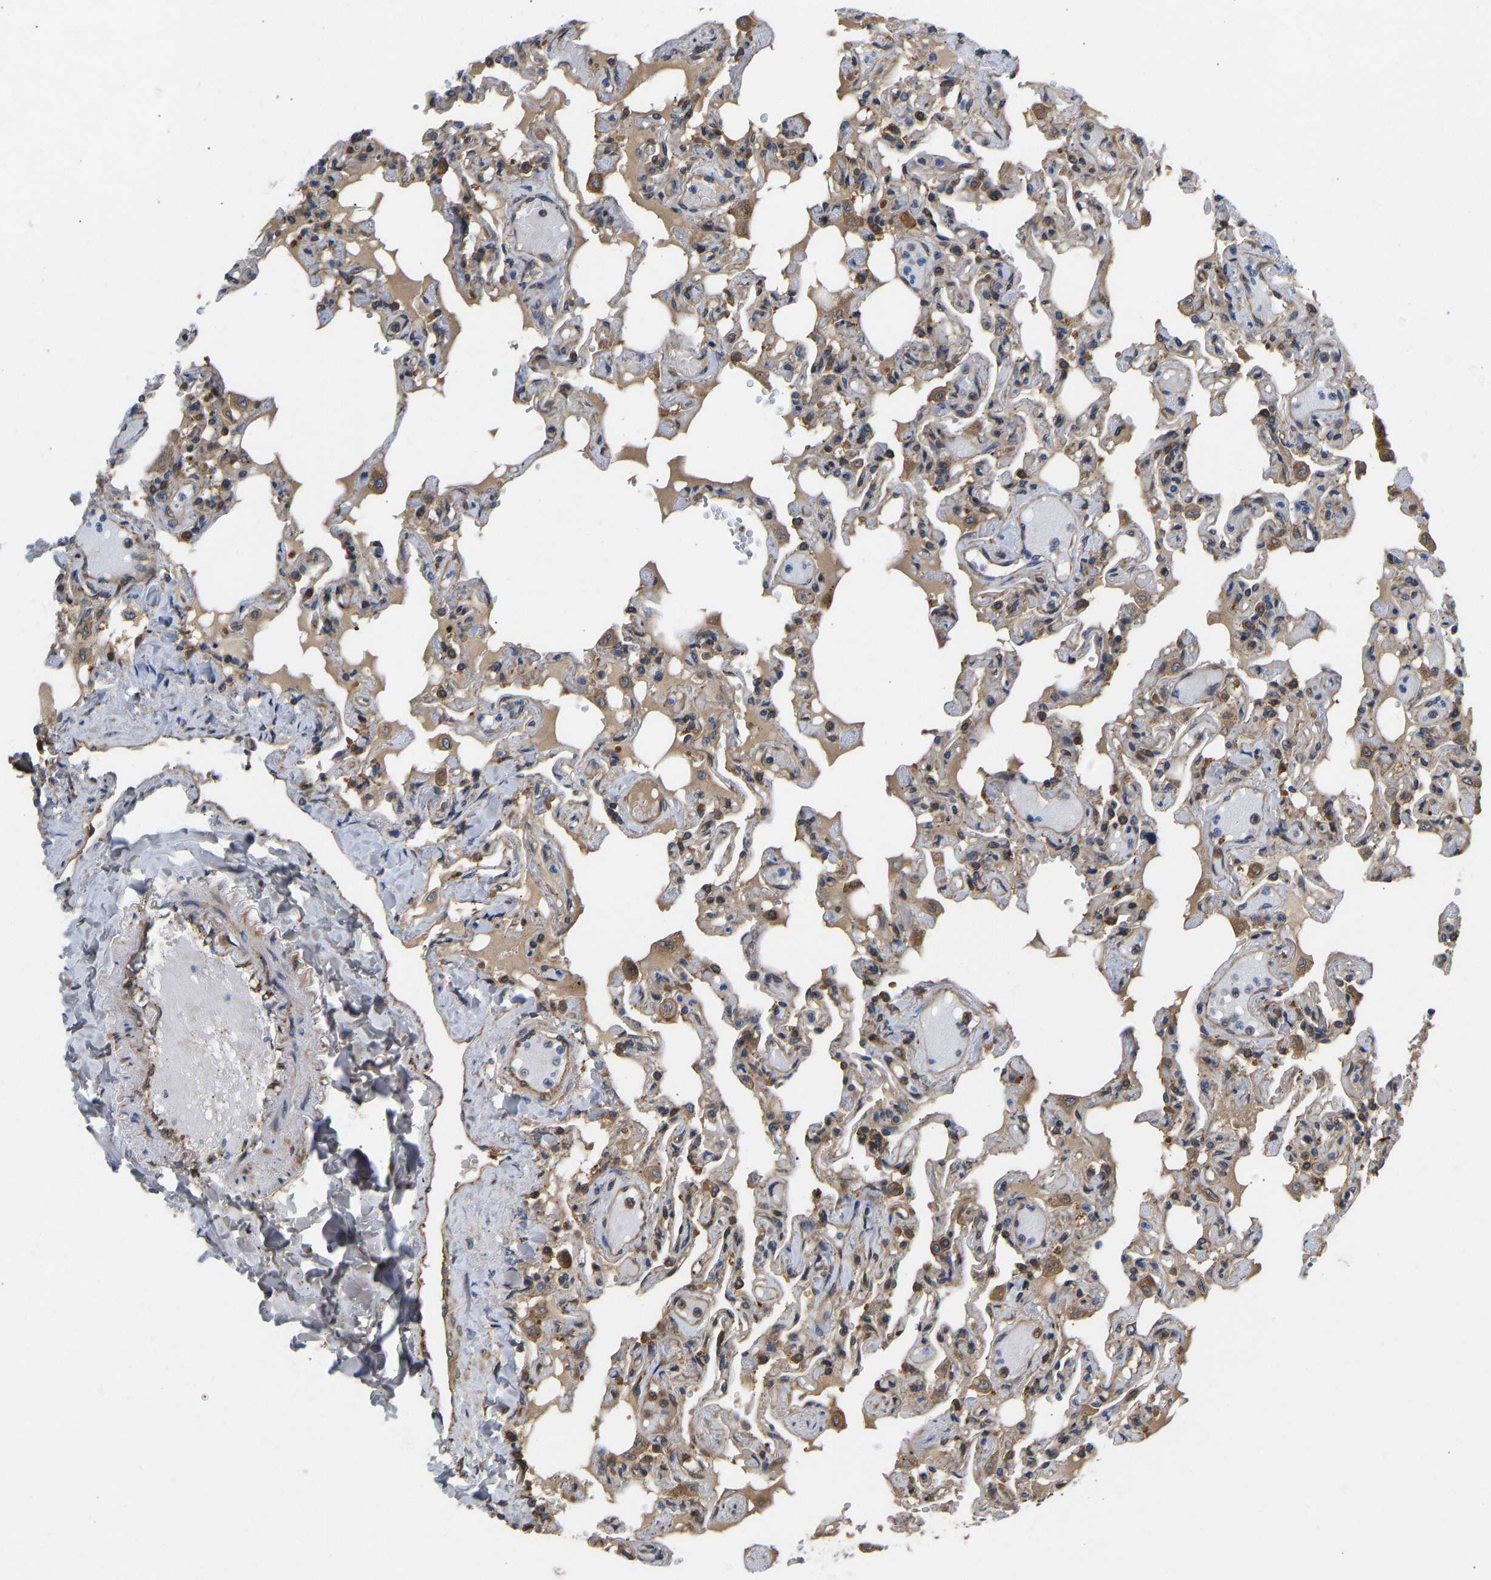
{"staining": {"intensity": "moderate", "quantity": "<25%", "location": "cytoplasmic/membranous"}, "tissue": "lung", "cell_type": "Alveolar cells", "image_type": "normal", "snomed": [{"axis": "morphology", "description": "Normal tissue, NOS"}, {"axis": "topography", "description": "Lung"}], "caption": "Immunohistochemistry (IHC) staining of unremarkable lung, which demonstrates low levels of moderate cytoplasmic/membranous expression in approximately <25% of alveolar cells indicating moderate cytoplasmic/membranous protein staining. The staining was performed using DAB (3,3'-diaminobenzidine) (brown) for protein detection and nuclei were counterstained in hematoxylin (blue).", "gene": "RASGRF2", "patient": {"sex": "male", "age": 21}}